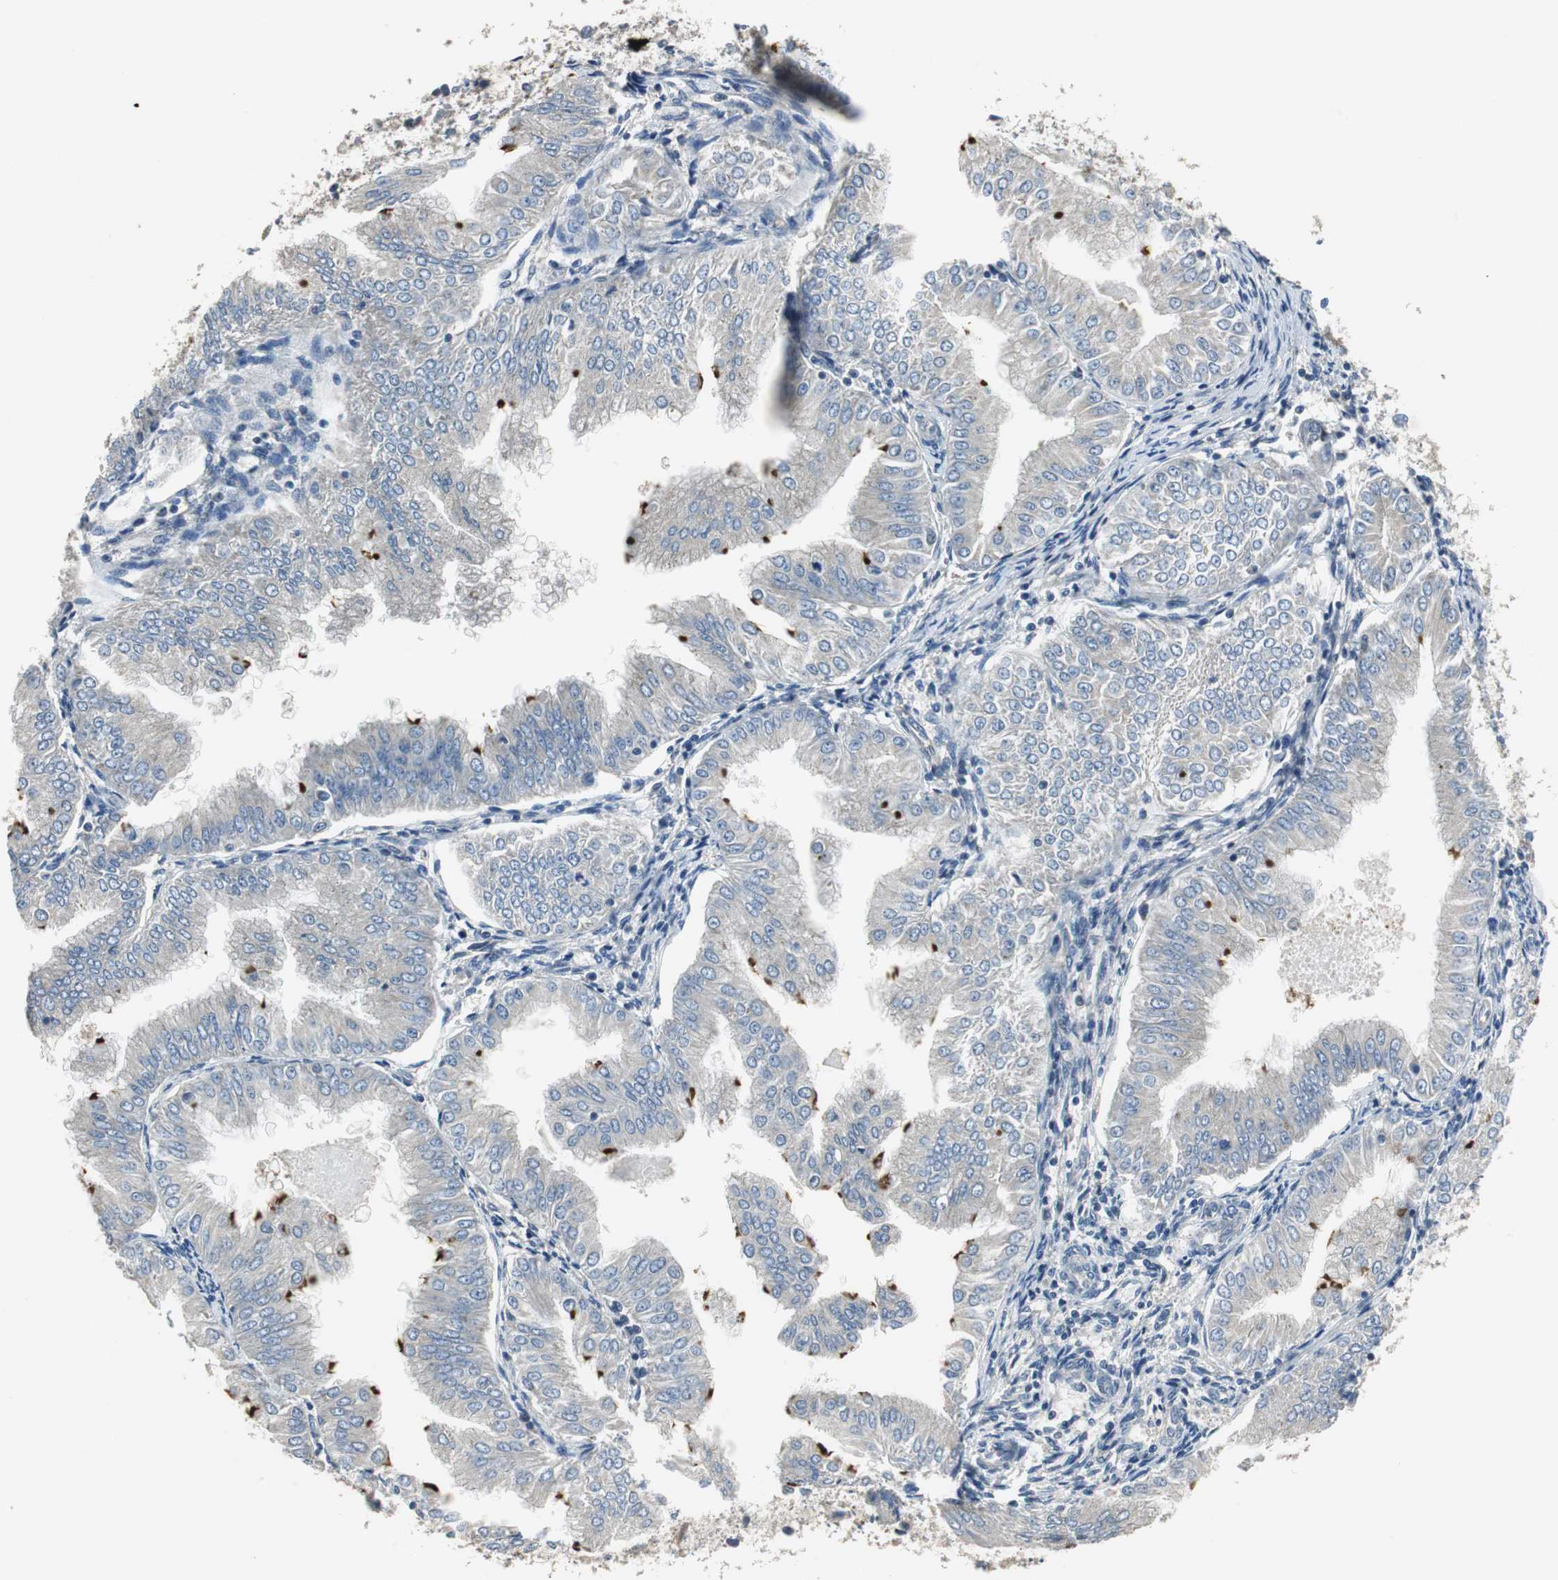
{"staining": {"intensity": "strong", "quantity": "<25%", "location": "cytoplasmic/membranous"}, "tissue": "endometrial cancer", "cell_type": "Tumor cells", "image_type": "cancer", "snomed": [{"axis": "morphology", "description": "Adenocarcinoma, NOS"}, {"axis": "topography", "description": "Endometrium"}], "caption": "This histopathology image exhibits endometrial cancer stained with immunohistochemistry to label a protein in brown. The cytoplasmic/membranous of tumor cells show strong positivity for the protein. Nuclei are counter-stained blue.", "gene": "MTIF2", "patient": {"sex": "female", "age": 53}}